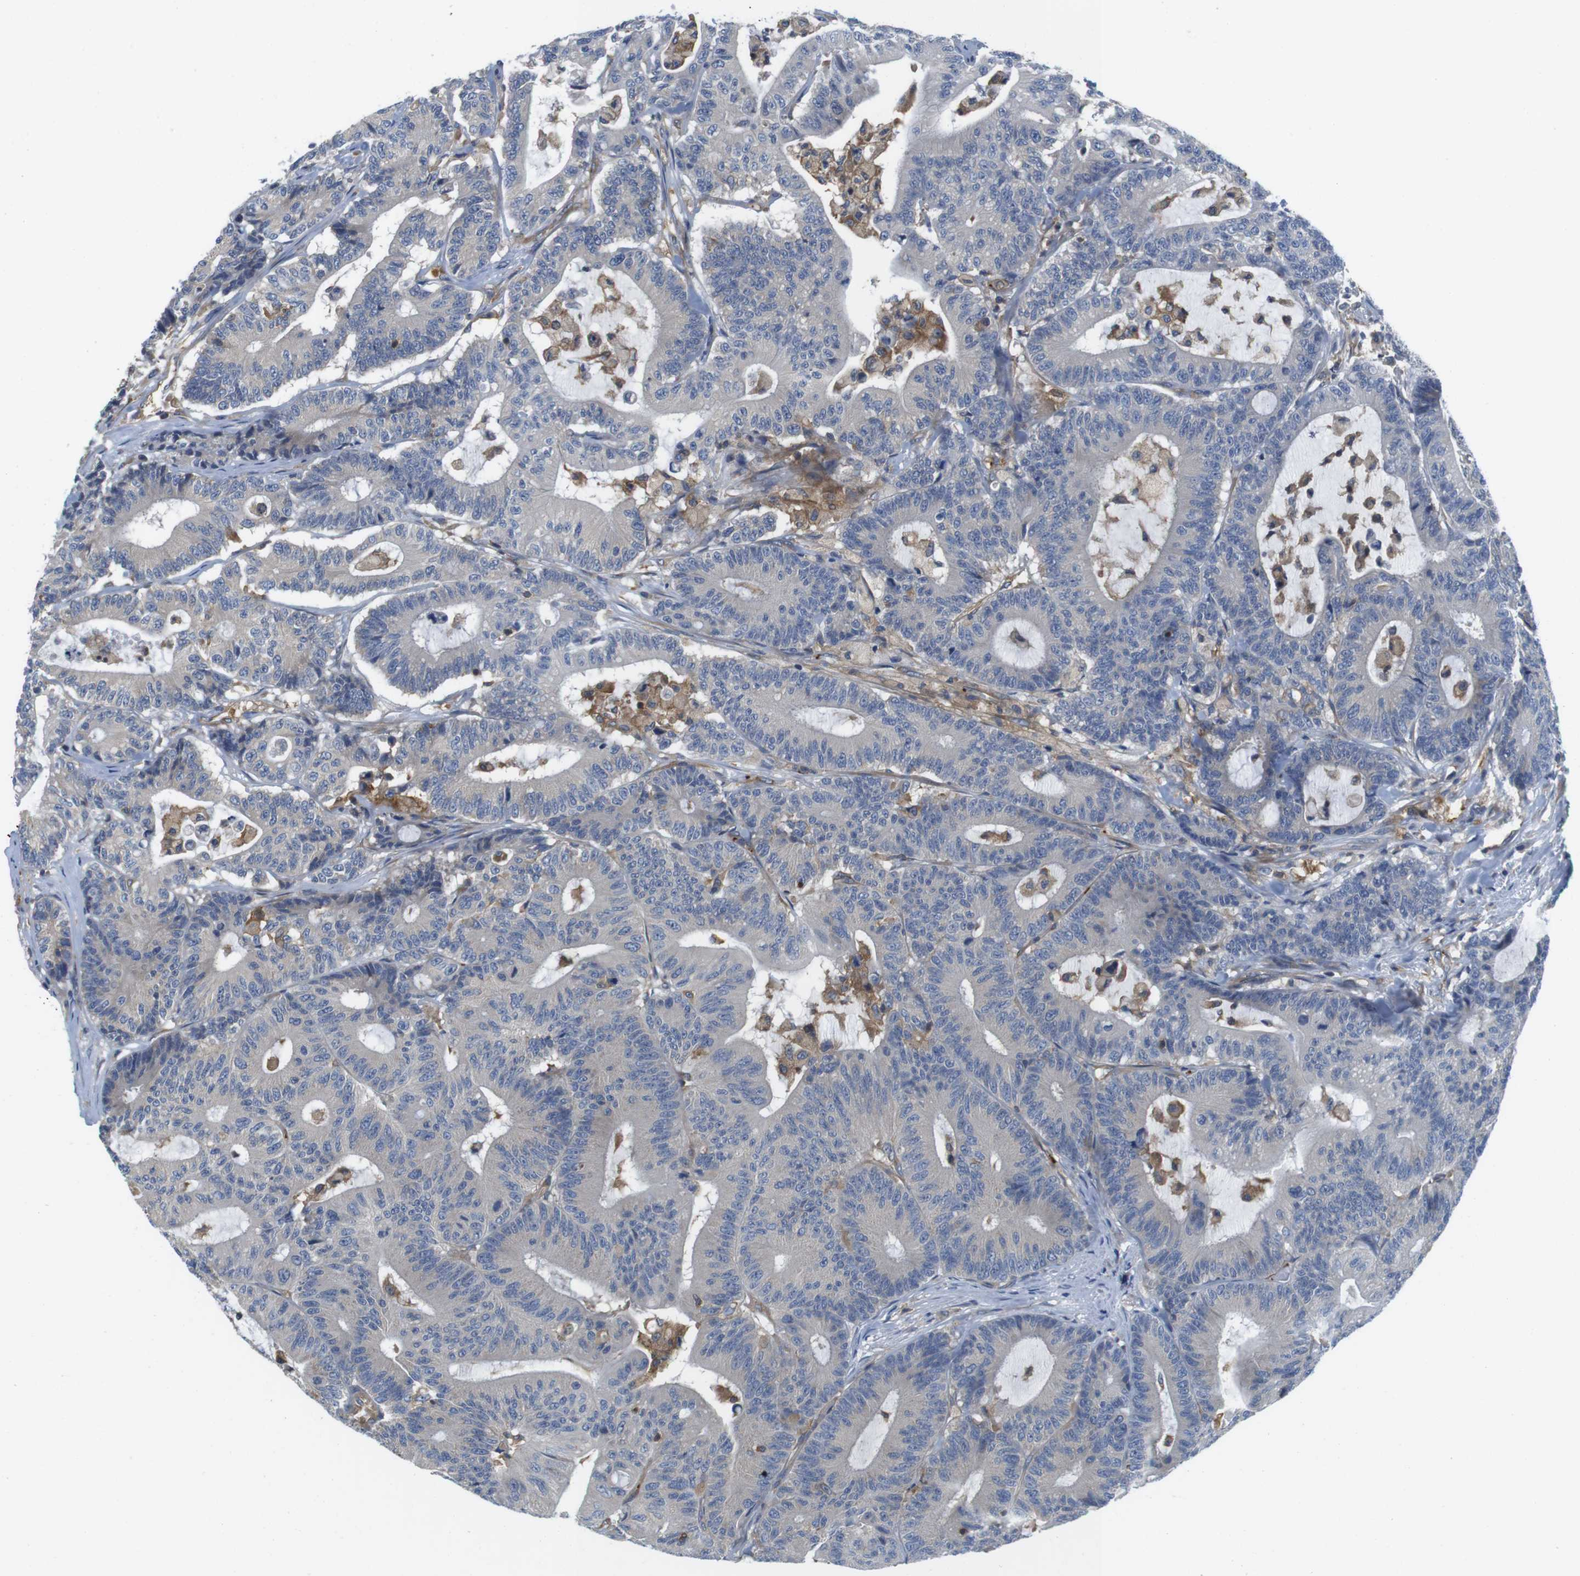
{"staining": {"intensity": "negative", "quantity": "none", "location": "none"}, "tissue": "colorectal cancer", "cell_type": "Tumor cells", "image_type": "cancer", "snomed": [{"axis": "morphology", "description": "Adenocarcinoma, NOS"}, {"axis": "topography", "description": "Colon"}], "caption": "Micrograph shows no significant protein staining in tumor cells of colorectal cancer.", "gene": "HERPUD2", "patient": {"sex": "female", "age": 84}}